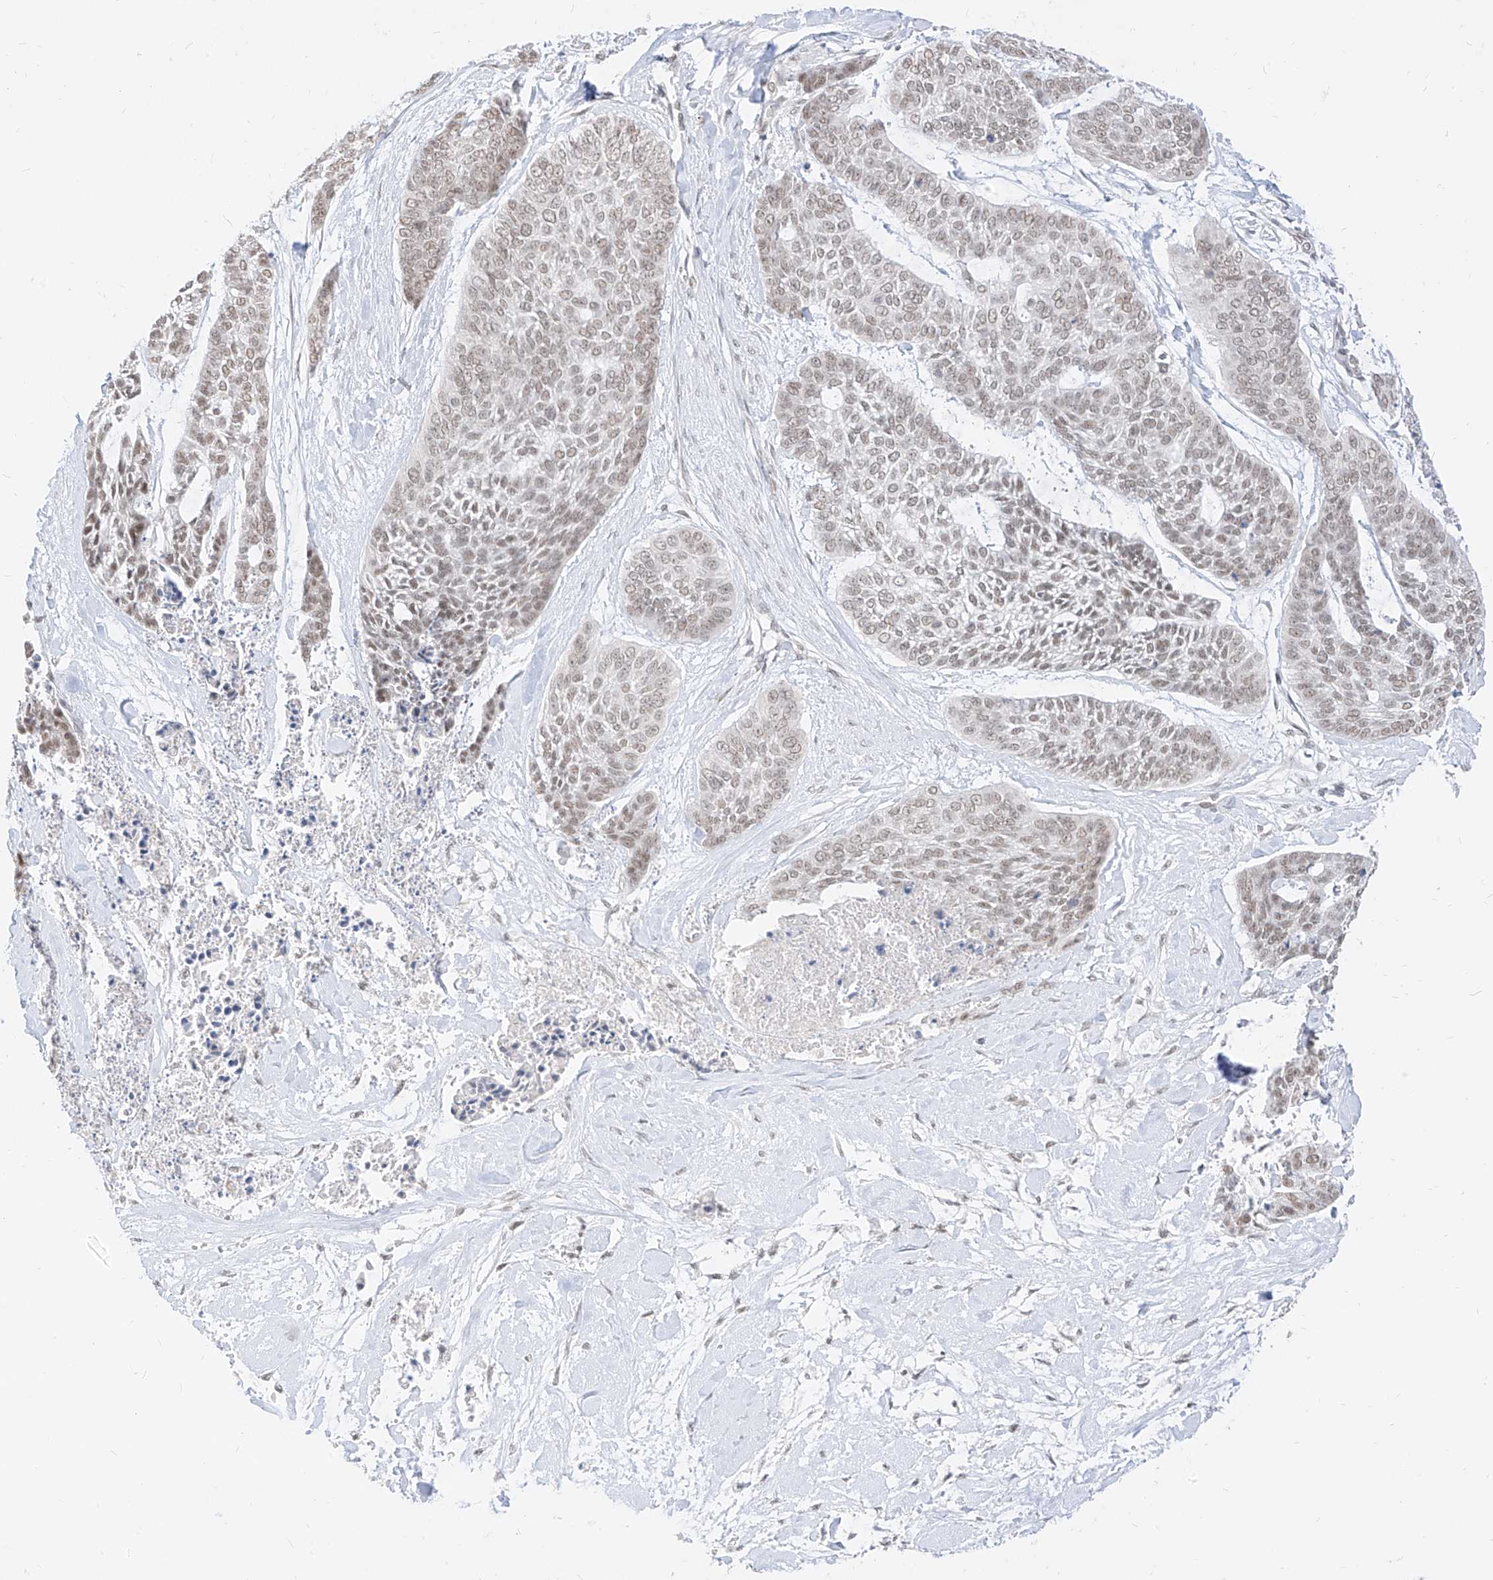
{"staining": {"intensity": "weak", "quantity": ">75%", "location": "nuclear"}, "tissue": "skin cancer", "cell_type": "Tumor cells", "image_type": "cancer", "snomed": [{"axis": "morphology", "description": "Basal cell carcinoma"}, {"axis": "topography", "description": "Skin"}], "caption": "This histopathology image exhibits immunohistochemistry (IHC) staining of skin basal cell carcinoma, with low weak nuclear positivity in about >75% of tumor cells.", "gene": "SUPT5H", "patient": {"sex": "female", "age": 64}}